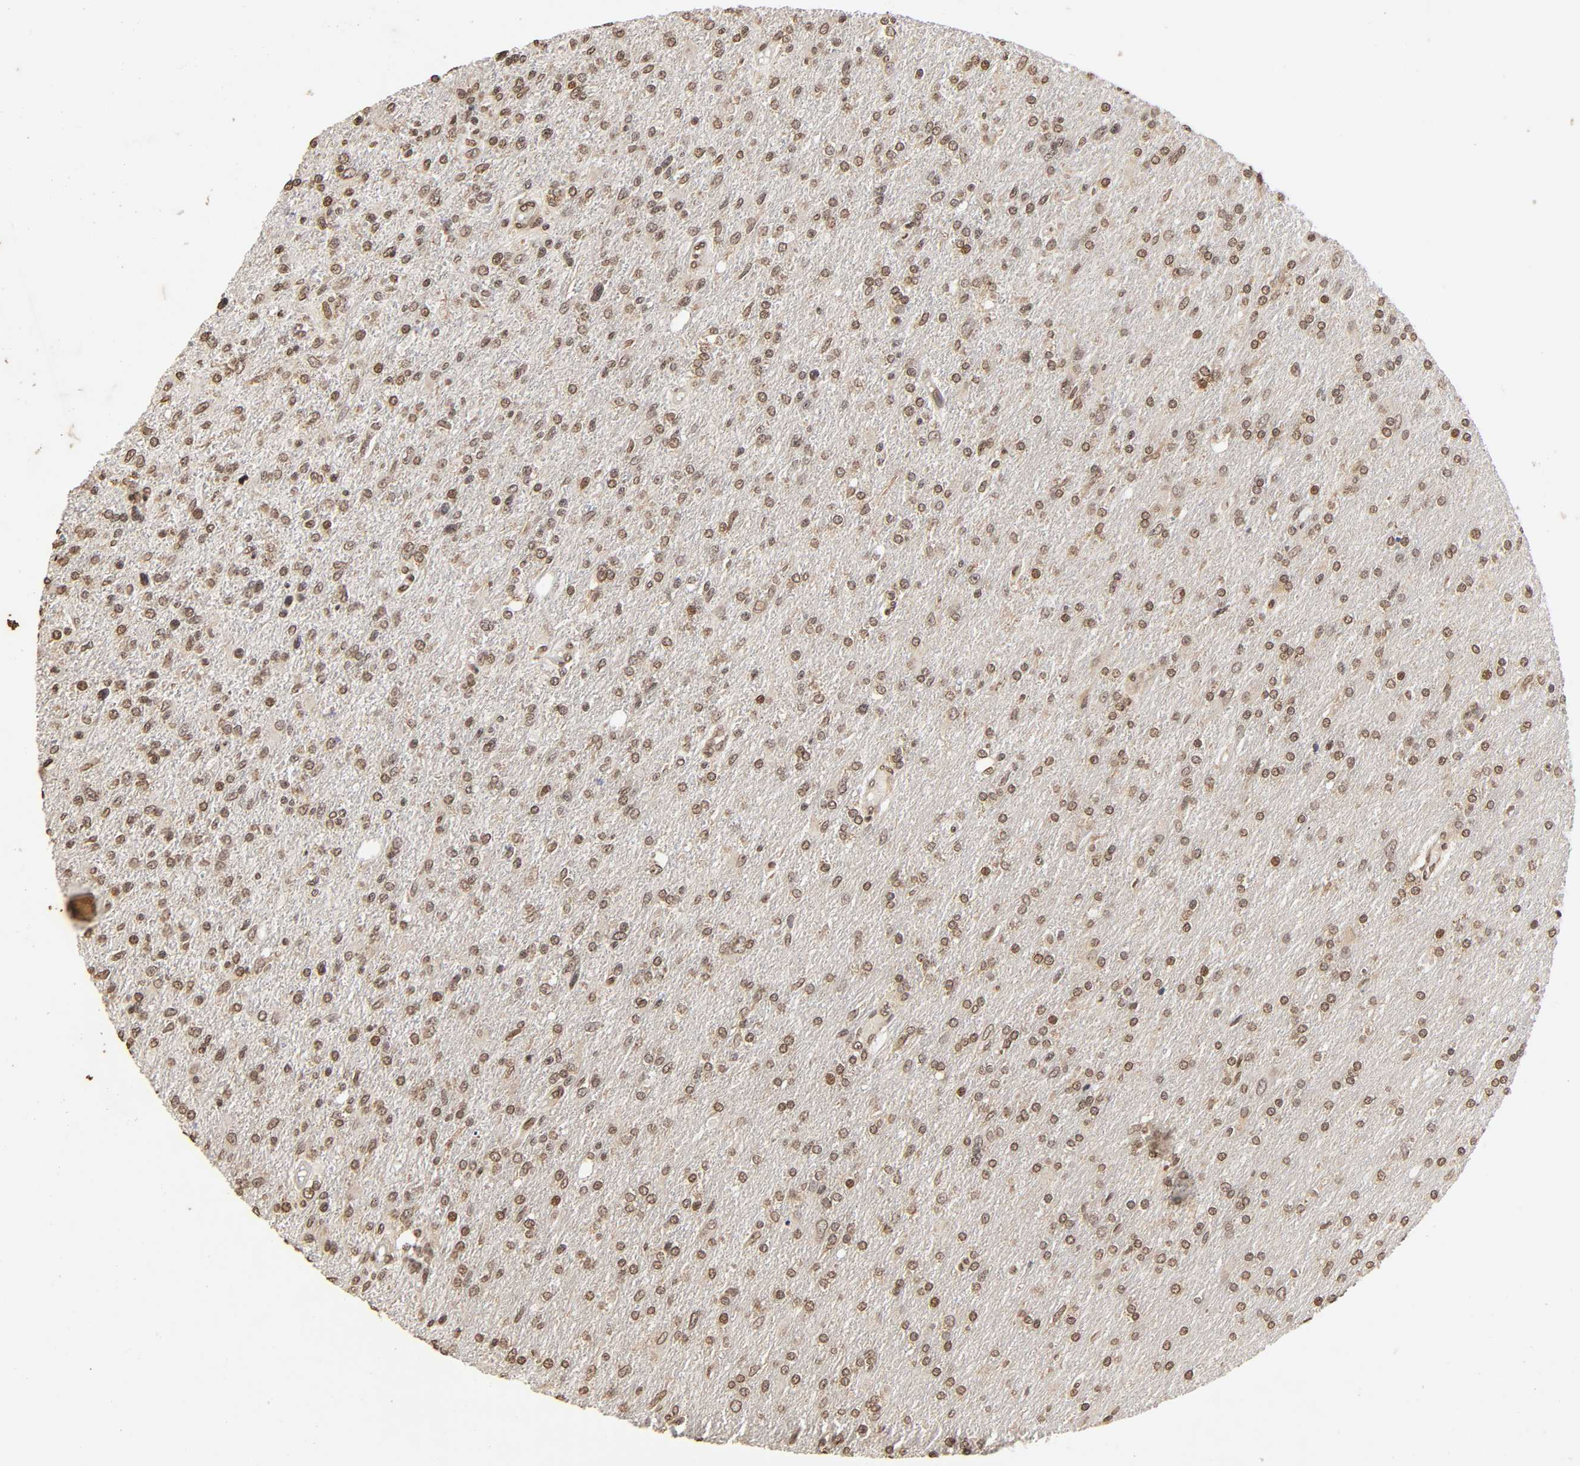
{"staining": {"intensity": "weak", "quantity": ">75%", "location": "nuclear"}, "tissue": "glioma", "cell_type": "Tumor cells", "image_type": "cancer", "snomed": [{"axis": "morphology", "description": "Glioma, malignant, High grade"}, {"axis": "topography", "description": "Cerebral cortex"}], "caption": "This is a histology image of immunohistochemistry (IHC) staining of glioma, which shows weak positivity in the nuclear of tumor cells.", "gene": "MLLT6", "patient": {"sex": "male", "age": 76}}